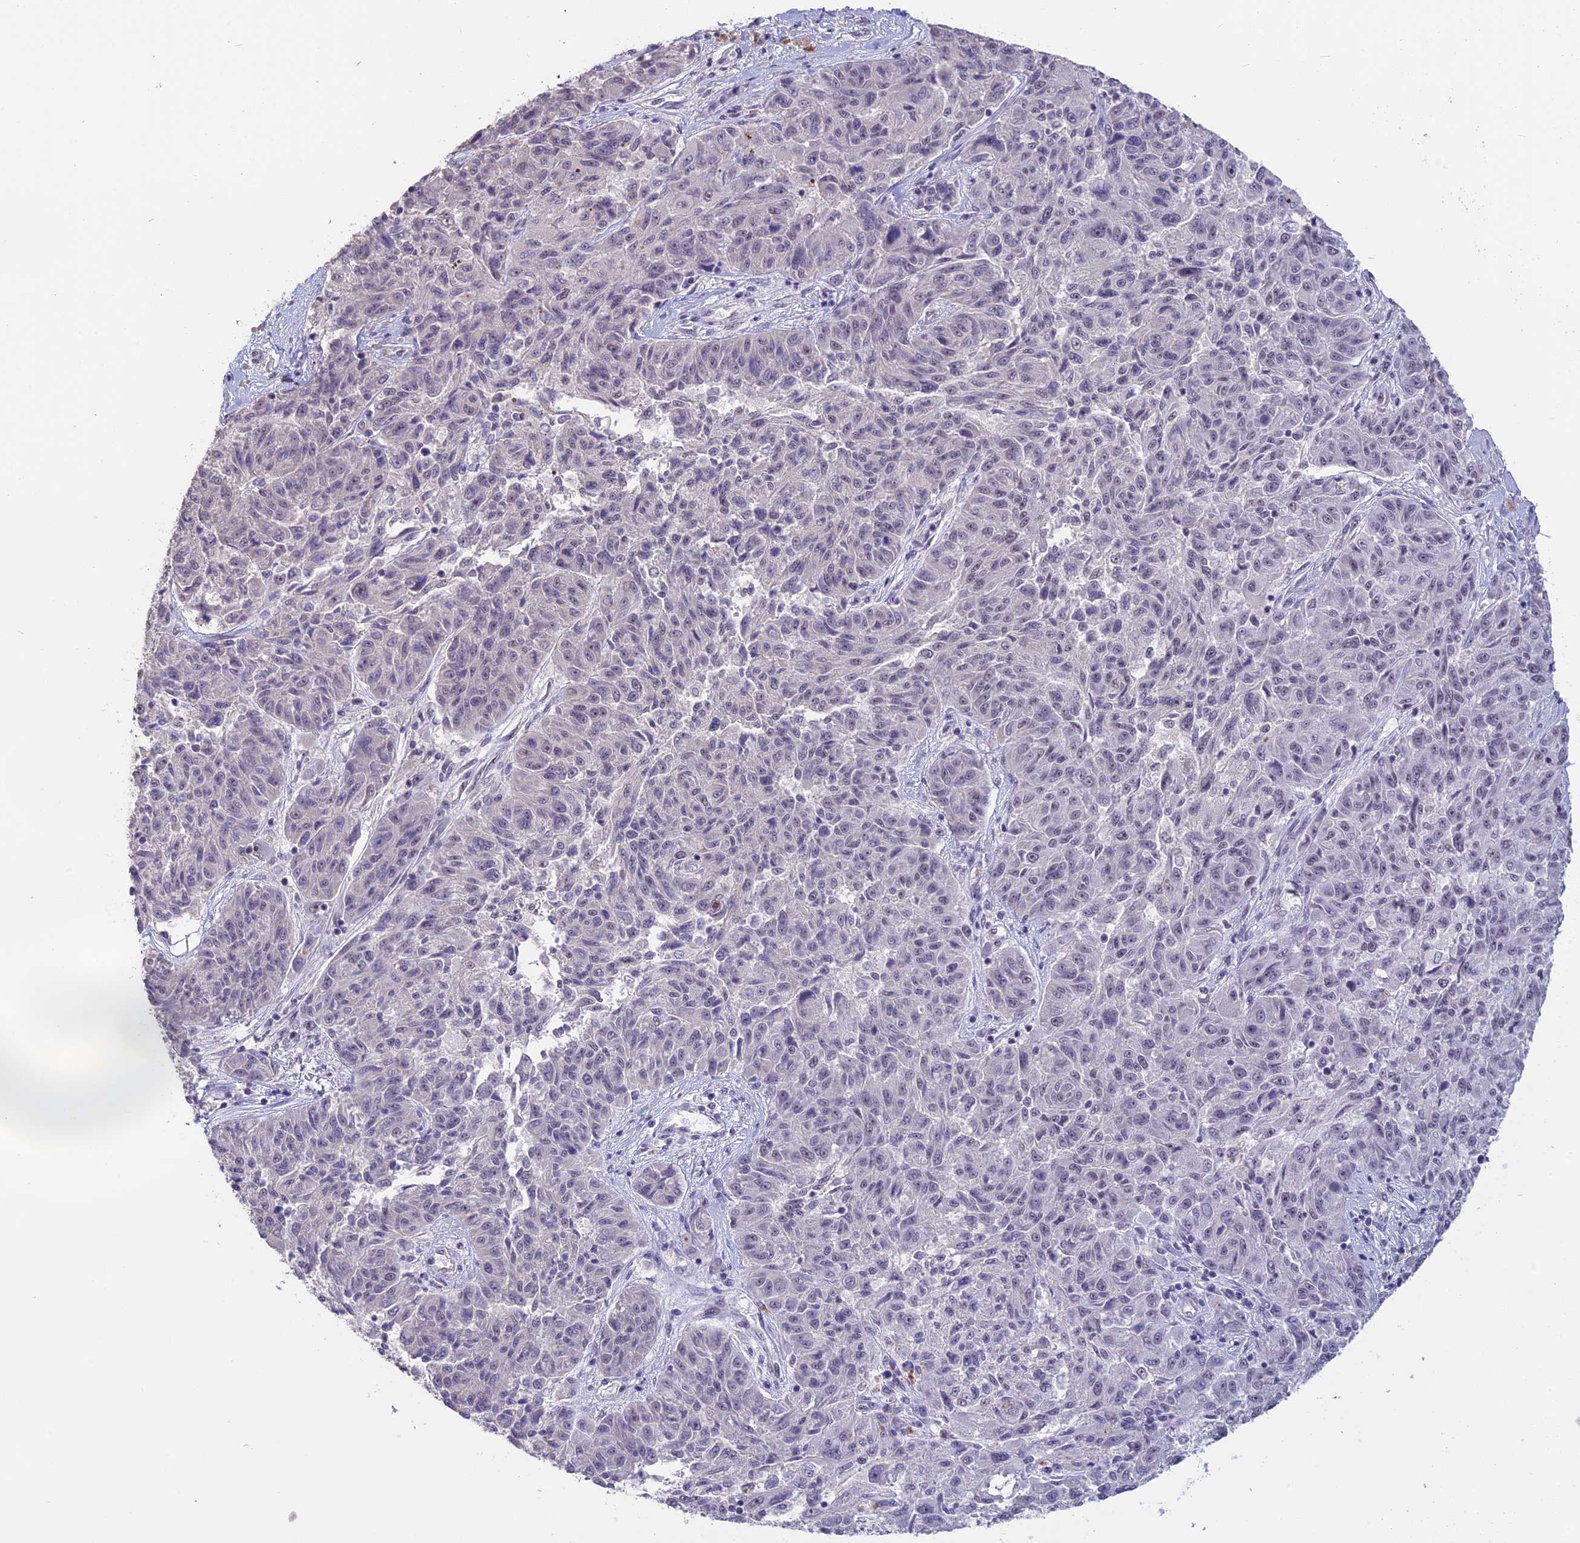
{"staining": {"intensity": "negative", "quantity": "none", "location": "none"}, "tissue": "melanoma", "cell_type": "Tumor cells", "image_type": "cancer", "snomed": [{"axis": "morphology", "description": "Malignant melanoma, NOS"}, {"axis": "topography", "description": "Skin"}], "caption": "Tumor cells show no significant protein staining in malignant melanoma.", "gene": "SETD2", "patient": {"sex": "male", "age": 53}}